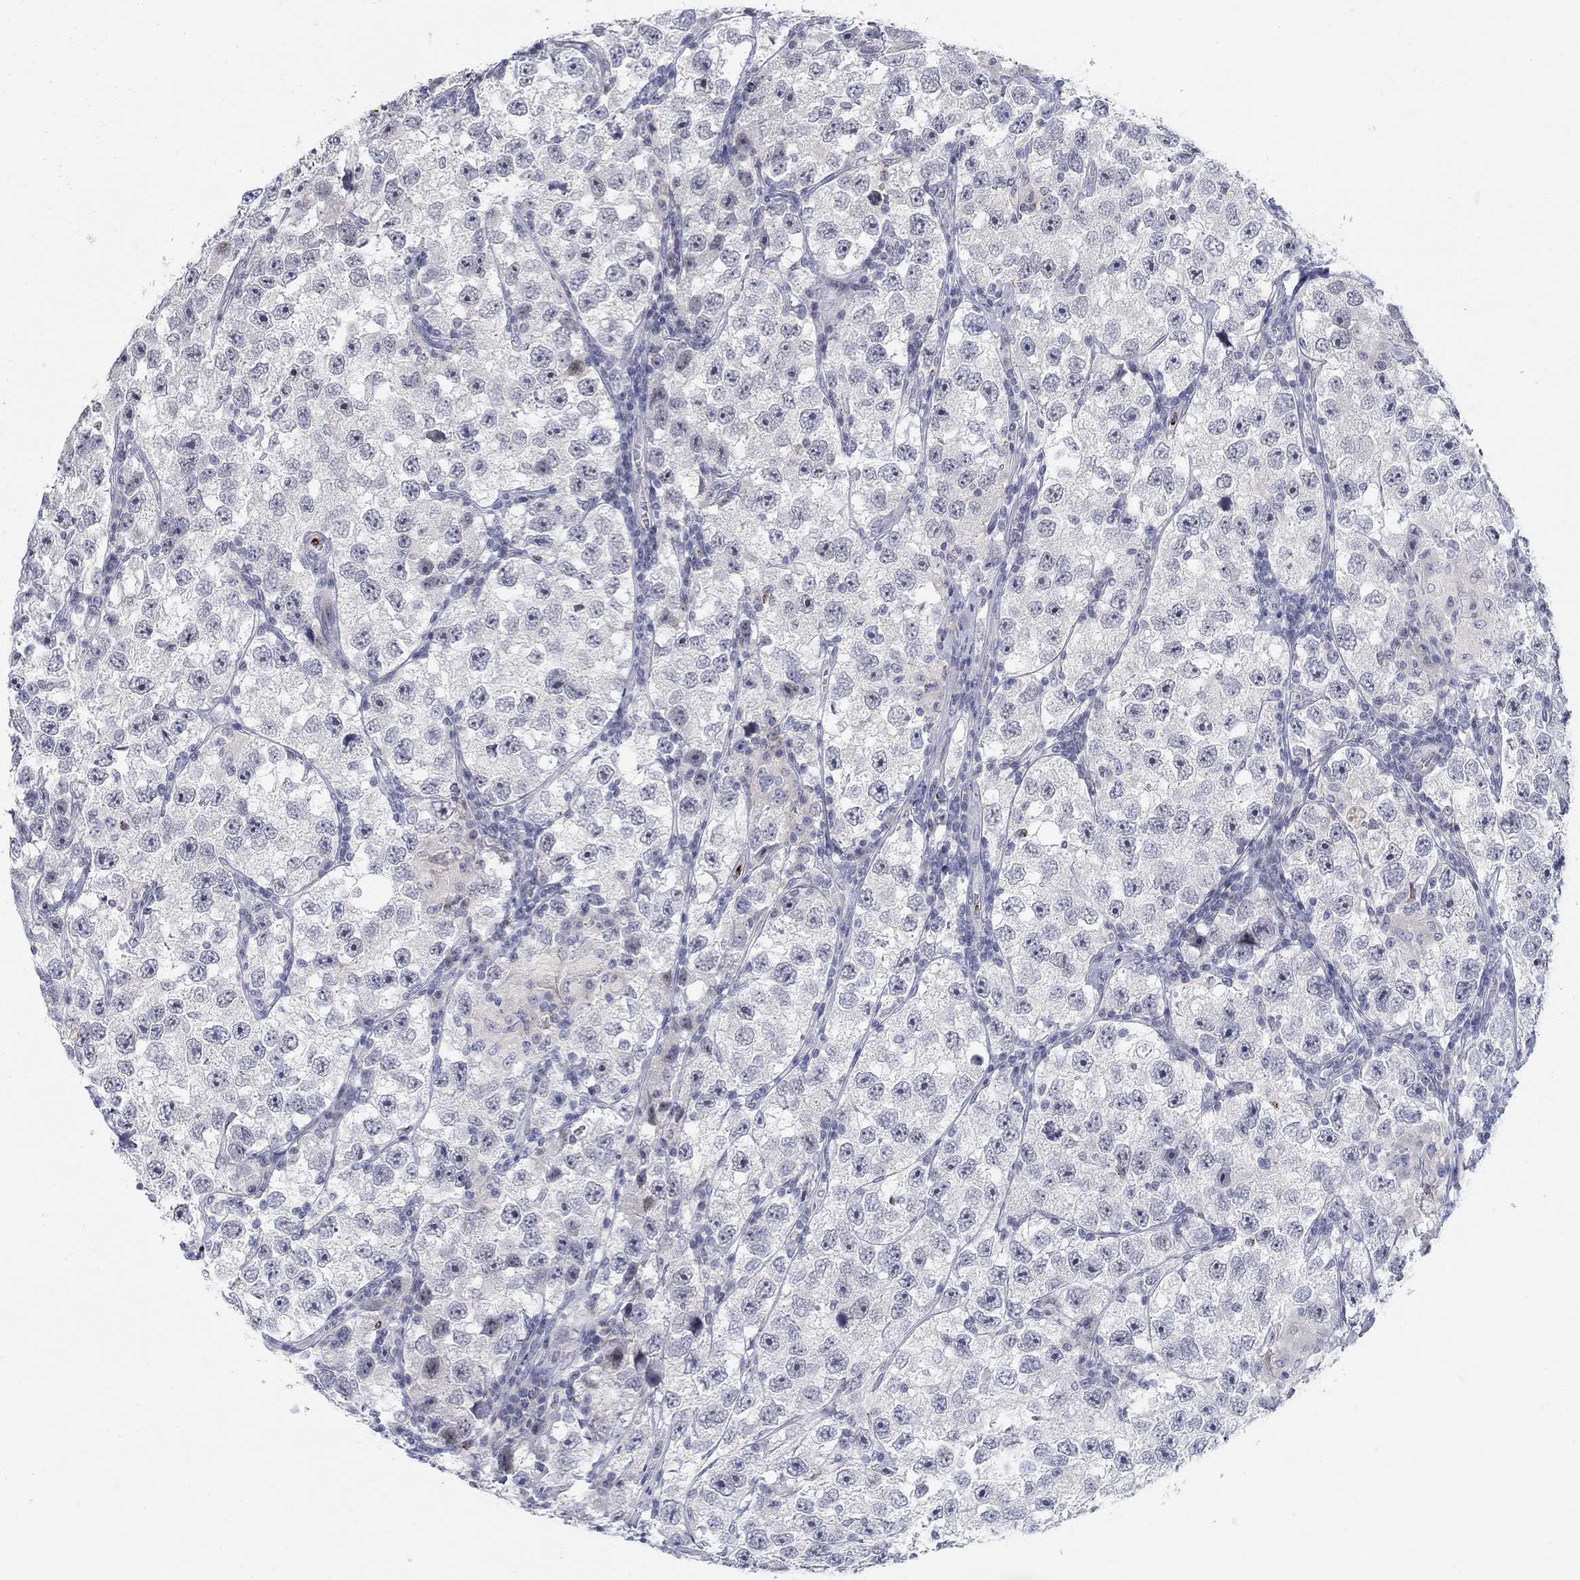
{"staining": {"intensity": "negative", "quantity": "none", "location": "none"}, "tissue": "testis cancer", "cell_type": "Tumor cells", "image_type": "cancer", "snomed": [{"axis": "morphology", "description": "Seminoma, NOS"}, {"axis": "topography", "description": "Testis"}], "caption": "A micrograph of human testis cancer is negative for staining in tumor cells. The staining is performed using DAB brown chromogen with nuclei counter-stained in using hematoxylin.", "gene": "ANO7", "patient": {"sex": "male", "age": 26}}